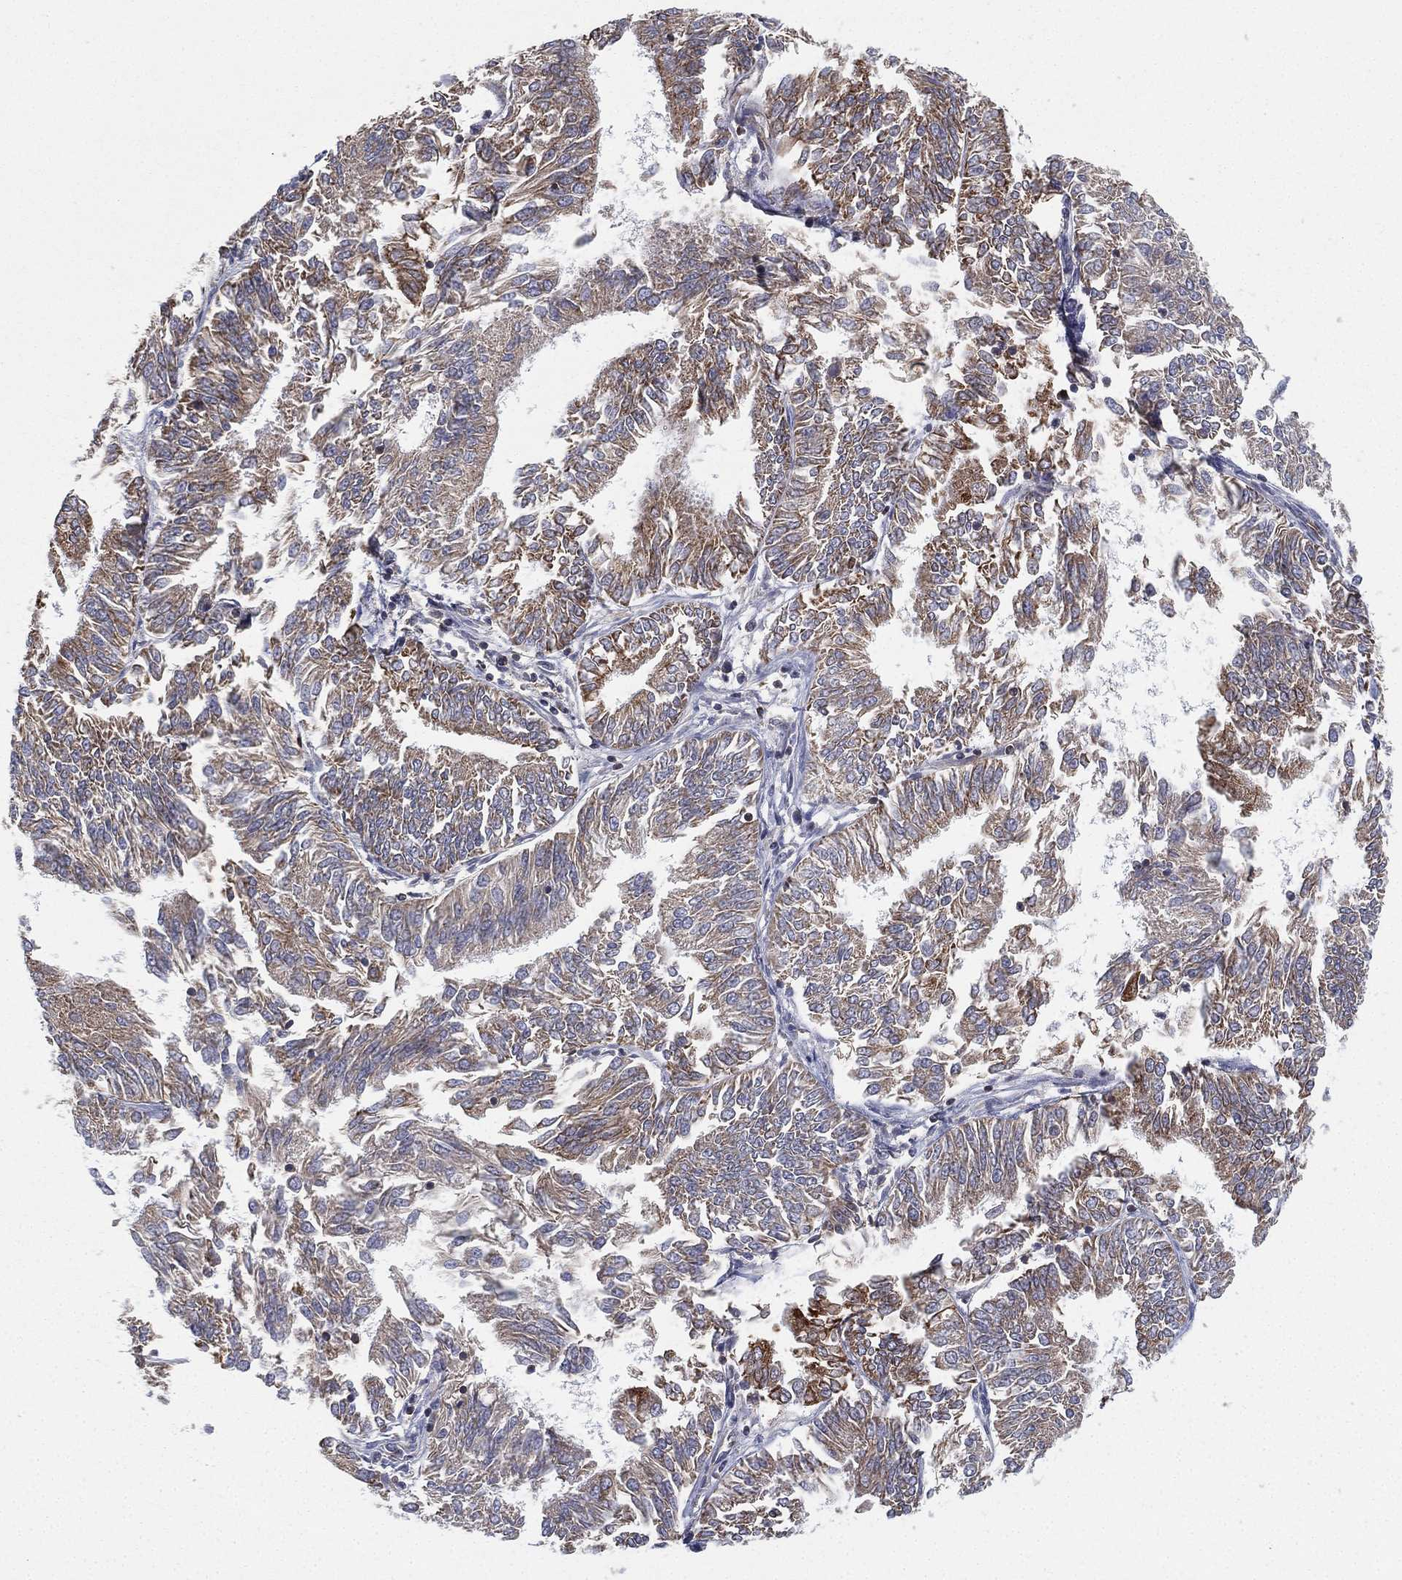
{"staining": {"intensity": "weak", "quantity": ">75%", "location": "cytoplasmic/membranous"}, "tissue": "endometrial cancer", "cell_type": "Tumor cells", "image_type": "cancer", "snomed": [{"axis": "morphology", "description": "Adenocarcinoma, NOS"}, {"axis": "topography", "description": "Endometrium"}], "caption": "A brown stain highlights weak cytoplasmic/membranous staining of a protein in human endometrial cancer tumor cells. (IHC, brightfield microscopy, high magnification).", "gene": "CYB5B", "patient": {"sex": "female", "age": 58}}